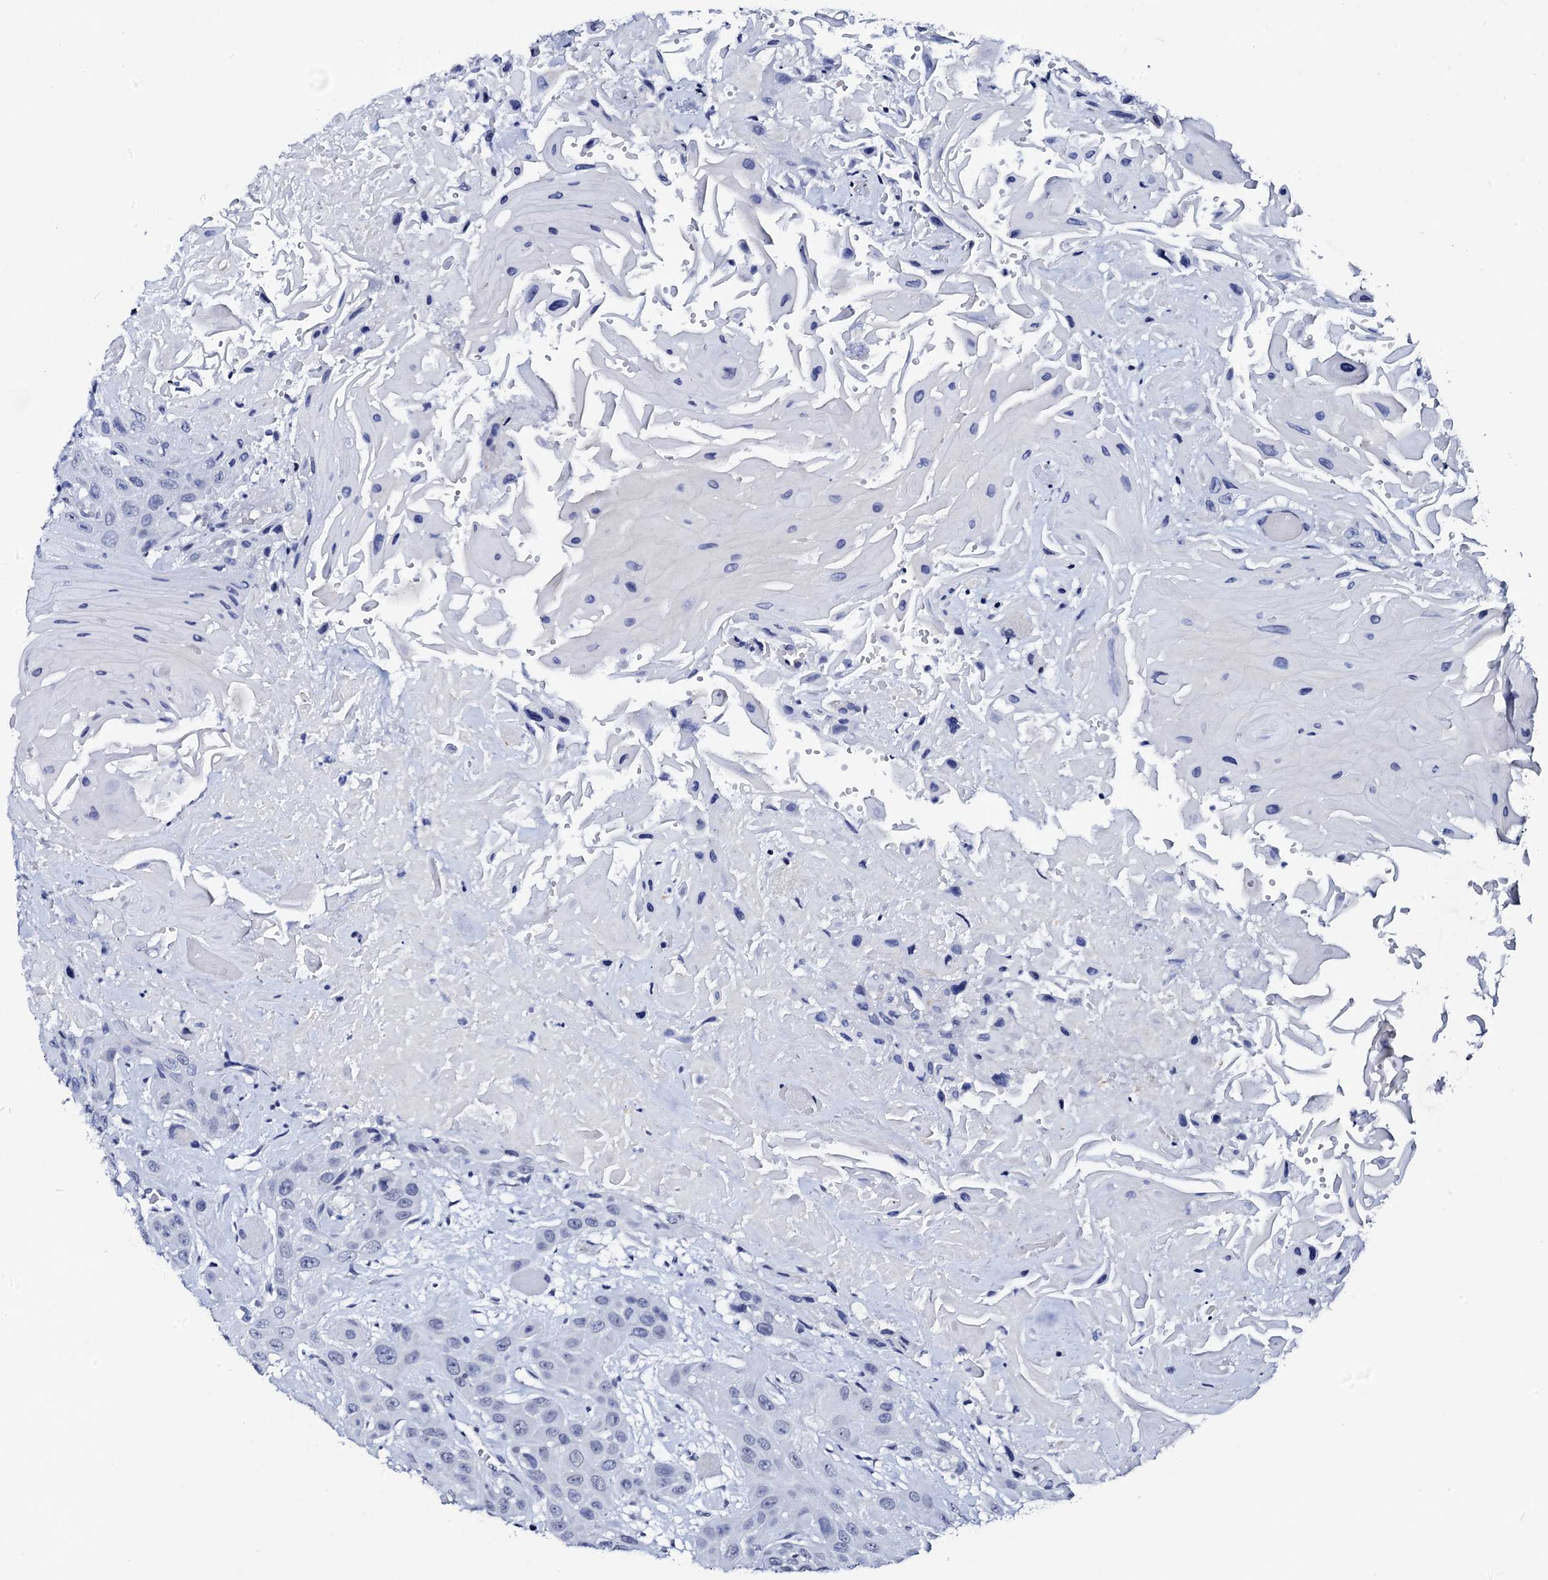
{"staining": {"intensity": "negative", "quantity": "none", "location": "none"}, "tissue": "head and neck cancer", "cell_type": "Tumor cells", "image_type": "cancer", "snomed": [{"axis": "morphology", "description": "Squamous cell carcinoma, NOS"}, {"axis": "topography", "description": "Head-Neck"}], "caption": "IHC micrograph of neoplastic tissue: head and neck squamous cell carcinoma stained with DAB shows no significant protein staining in tumor cells.", "gene": "SPATA19", "patient": {"sex": "male", "age": 81}}